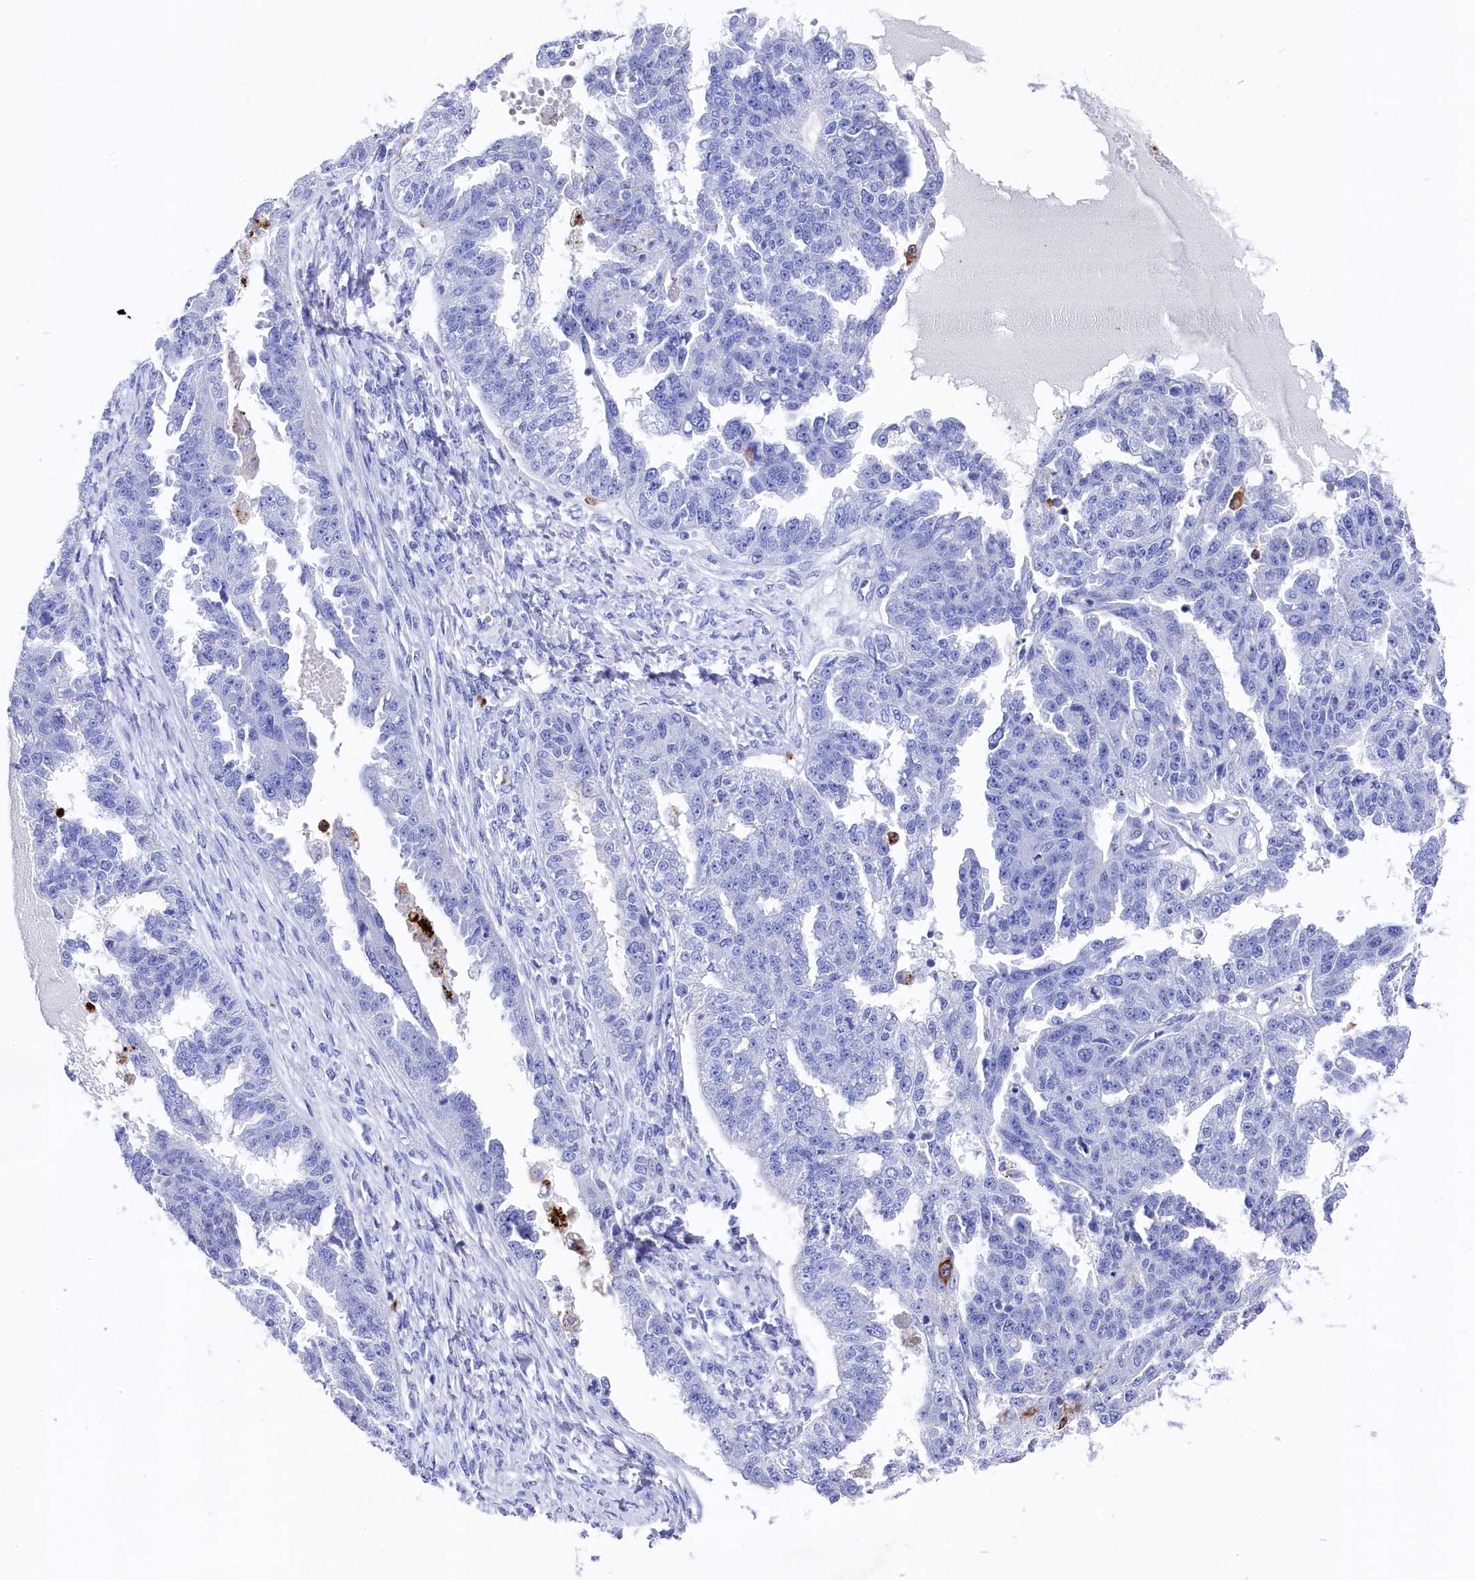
{"staining": {"intensity": "negative", "quantity": "none", "location": "none"}, "tissue": "ovarian cancer", "cell_type": "Tumor cells", "image_type": "cancer", "snomed": [{"axis": "morphology", "description": "Cystadenocarcinoma, serous, NOS"}, {"axis": "topography", "description": "Ovary"}], "caption": "High power microscopy histopathology image of an immunohistochemistry micrograph of ovarian cancer (serous cystadenocarcinoma), revealing no significant expression in tumor cells. (DAB immunohistochemistry (IHC) visualized using brightfield microscopy, high magnification).", "gene": "PLAC8", "patient": {"sex": "female", "age": 58}}